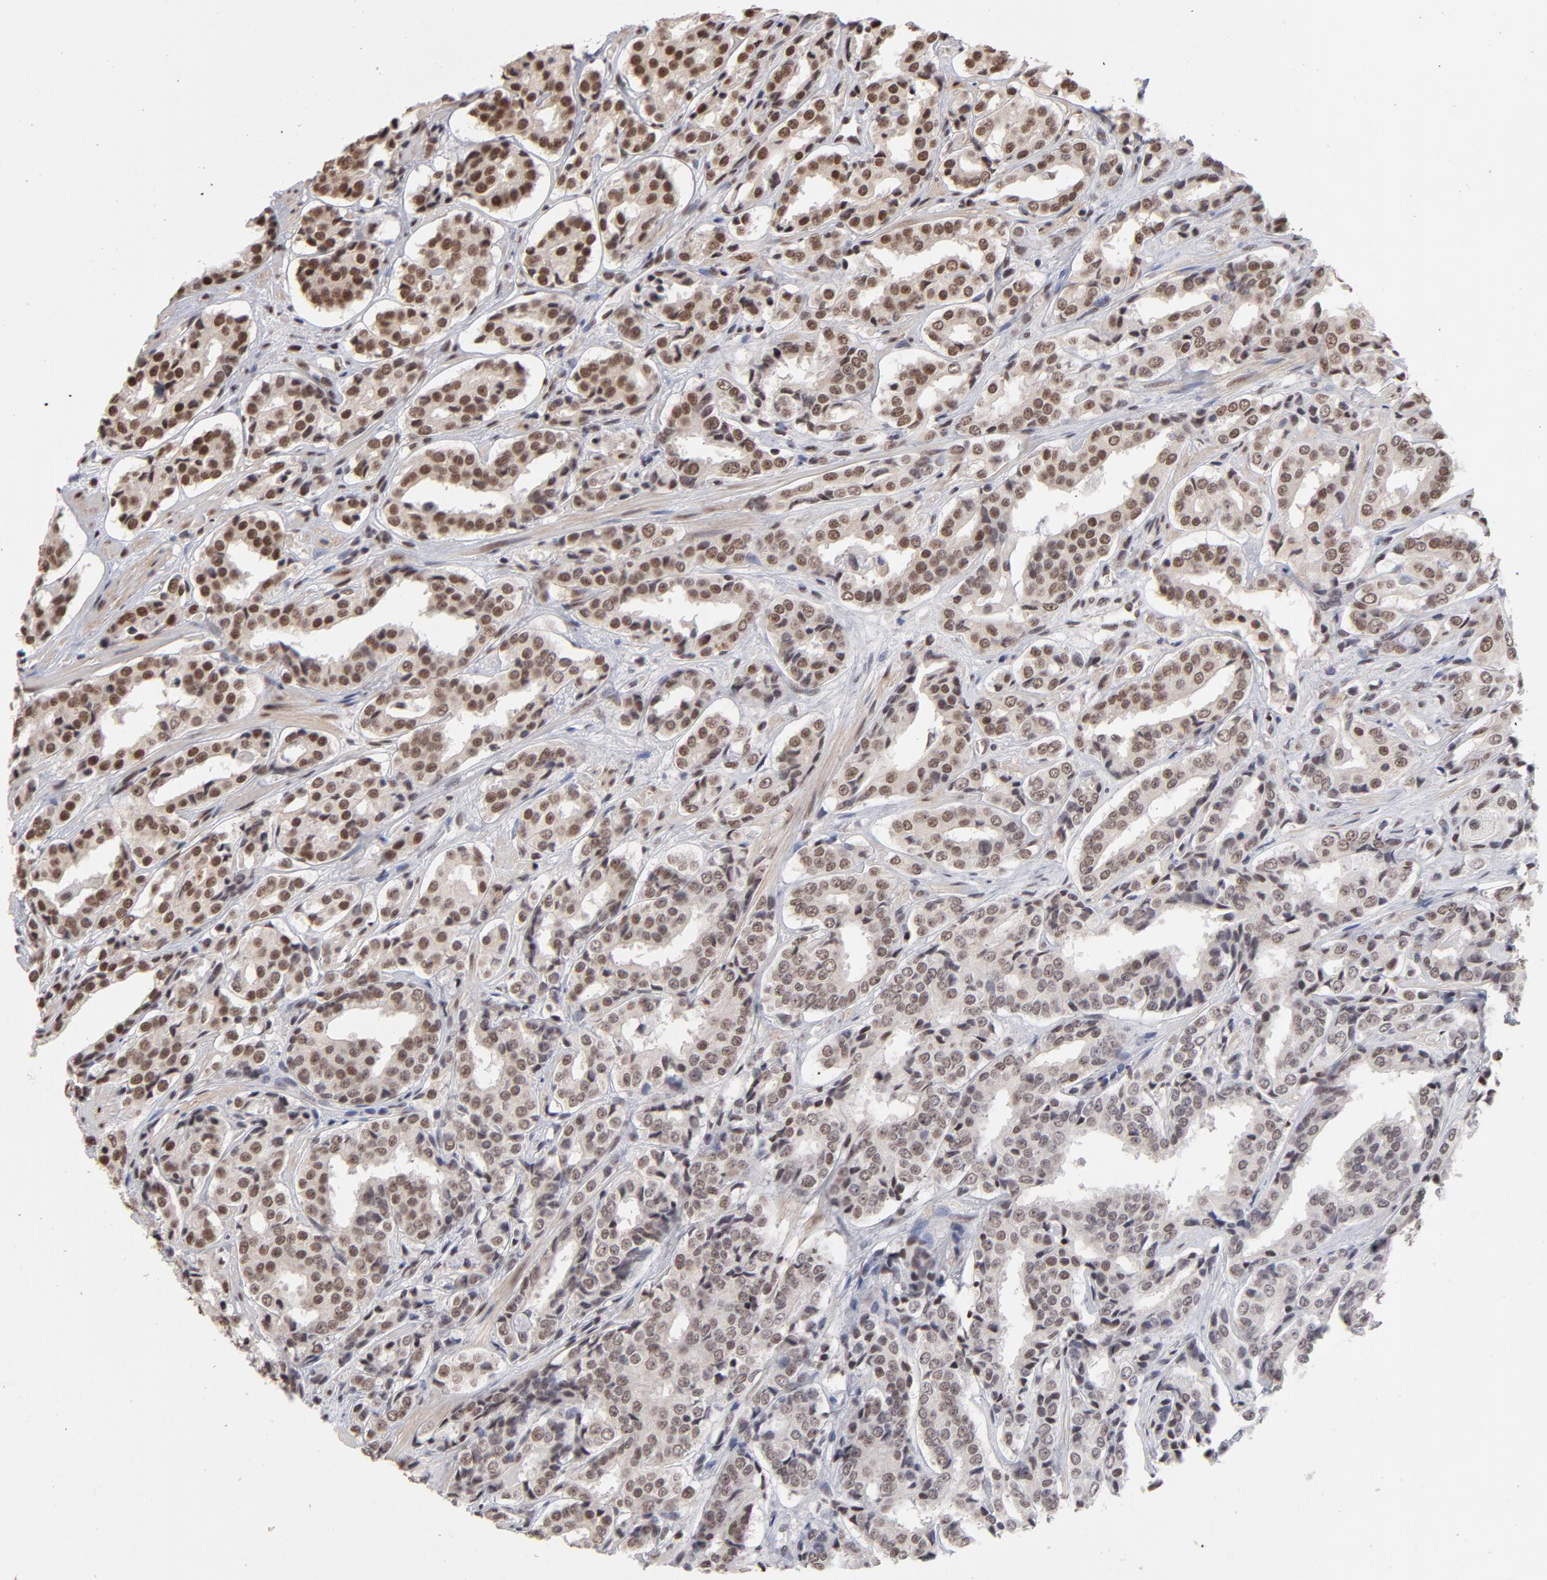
{"staining": {"intensity": "strong", "quantity": ">75%", "location": "cytoplasmic/membranous,nuclear"}, "tissue": "prostate cancer", "cell_type": "Tumor cells", "image_type": "cancer", "snomed": [{"axis": "morphology", "description": "Adenocarcinoma, Medium grade"}, {"axis": "topography", "description": "Prostate"}], "caption": "The immunohistochemical stain highlights strong cytoplasmic/membranous and nuclear positivity in tumor cells of prostate adenocarcinoma (medium-grade) tissue. (IHC, brightfield microscopy, high magnification).", "gene": "ZNF3", "patient": {"sex": "male", "age": 60}}